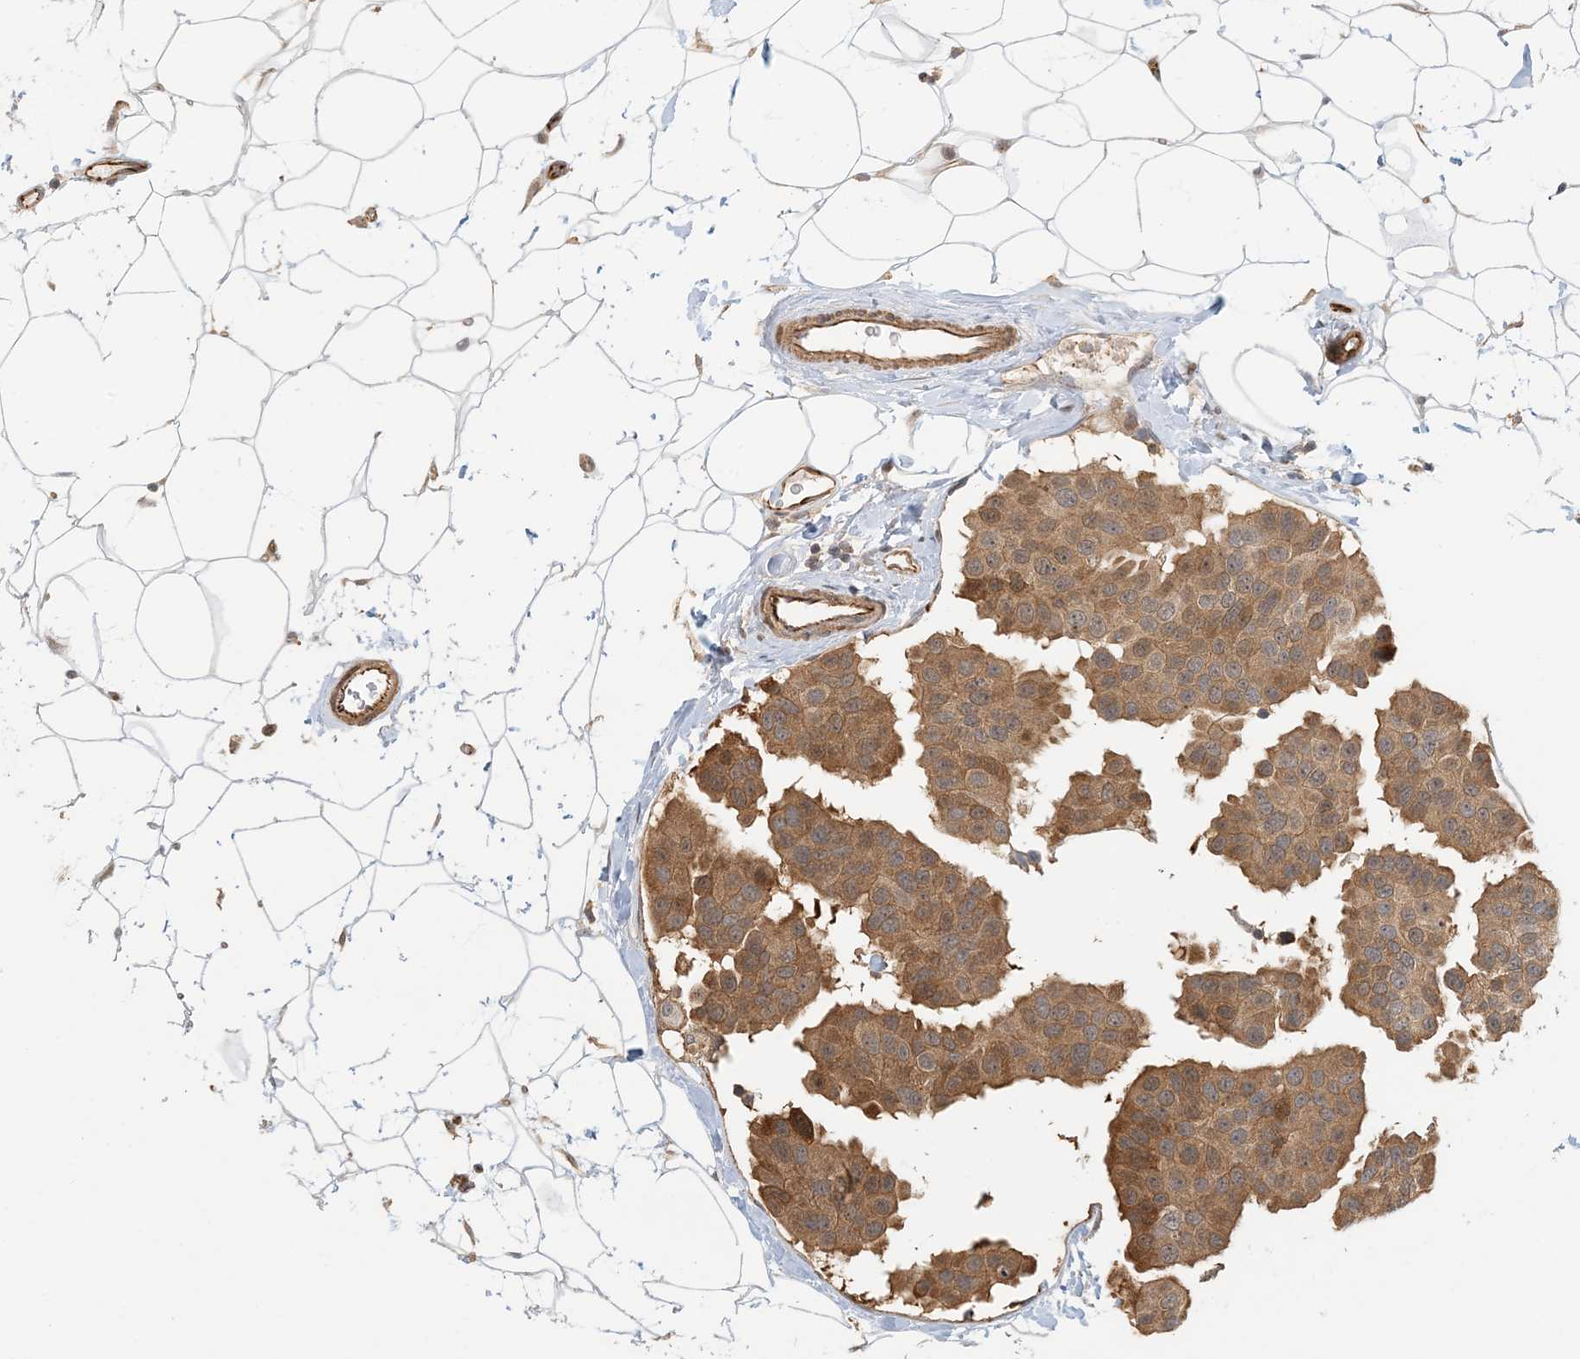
{"staining": {"intensity": "moderate", "quantity": ">75%", "location": "cytoplasmic/membranous"}, "tissue": "breast cancer", "cell_type": "Tumor cells", "image_type": "cancer", "snomed": [{"axis": "morphology", "description": "Normal tissue, NOS"}, {"axis": "morphology", "description": "Duct carcinoma"}, {"axis": "topography", "description": "Breast"}], "caption": "Immunohistochemistry (IHC) of breast cancer shows medium levels of moderate cytoplasmic/membranous staining in about >75% of tumor cells. (Brightfield microscopy of DAB IHC at high magnification).", "gene": "MAPKBP1", "patient": {"sex": "female", "age": 39}}